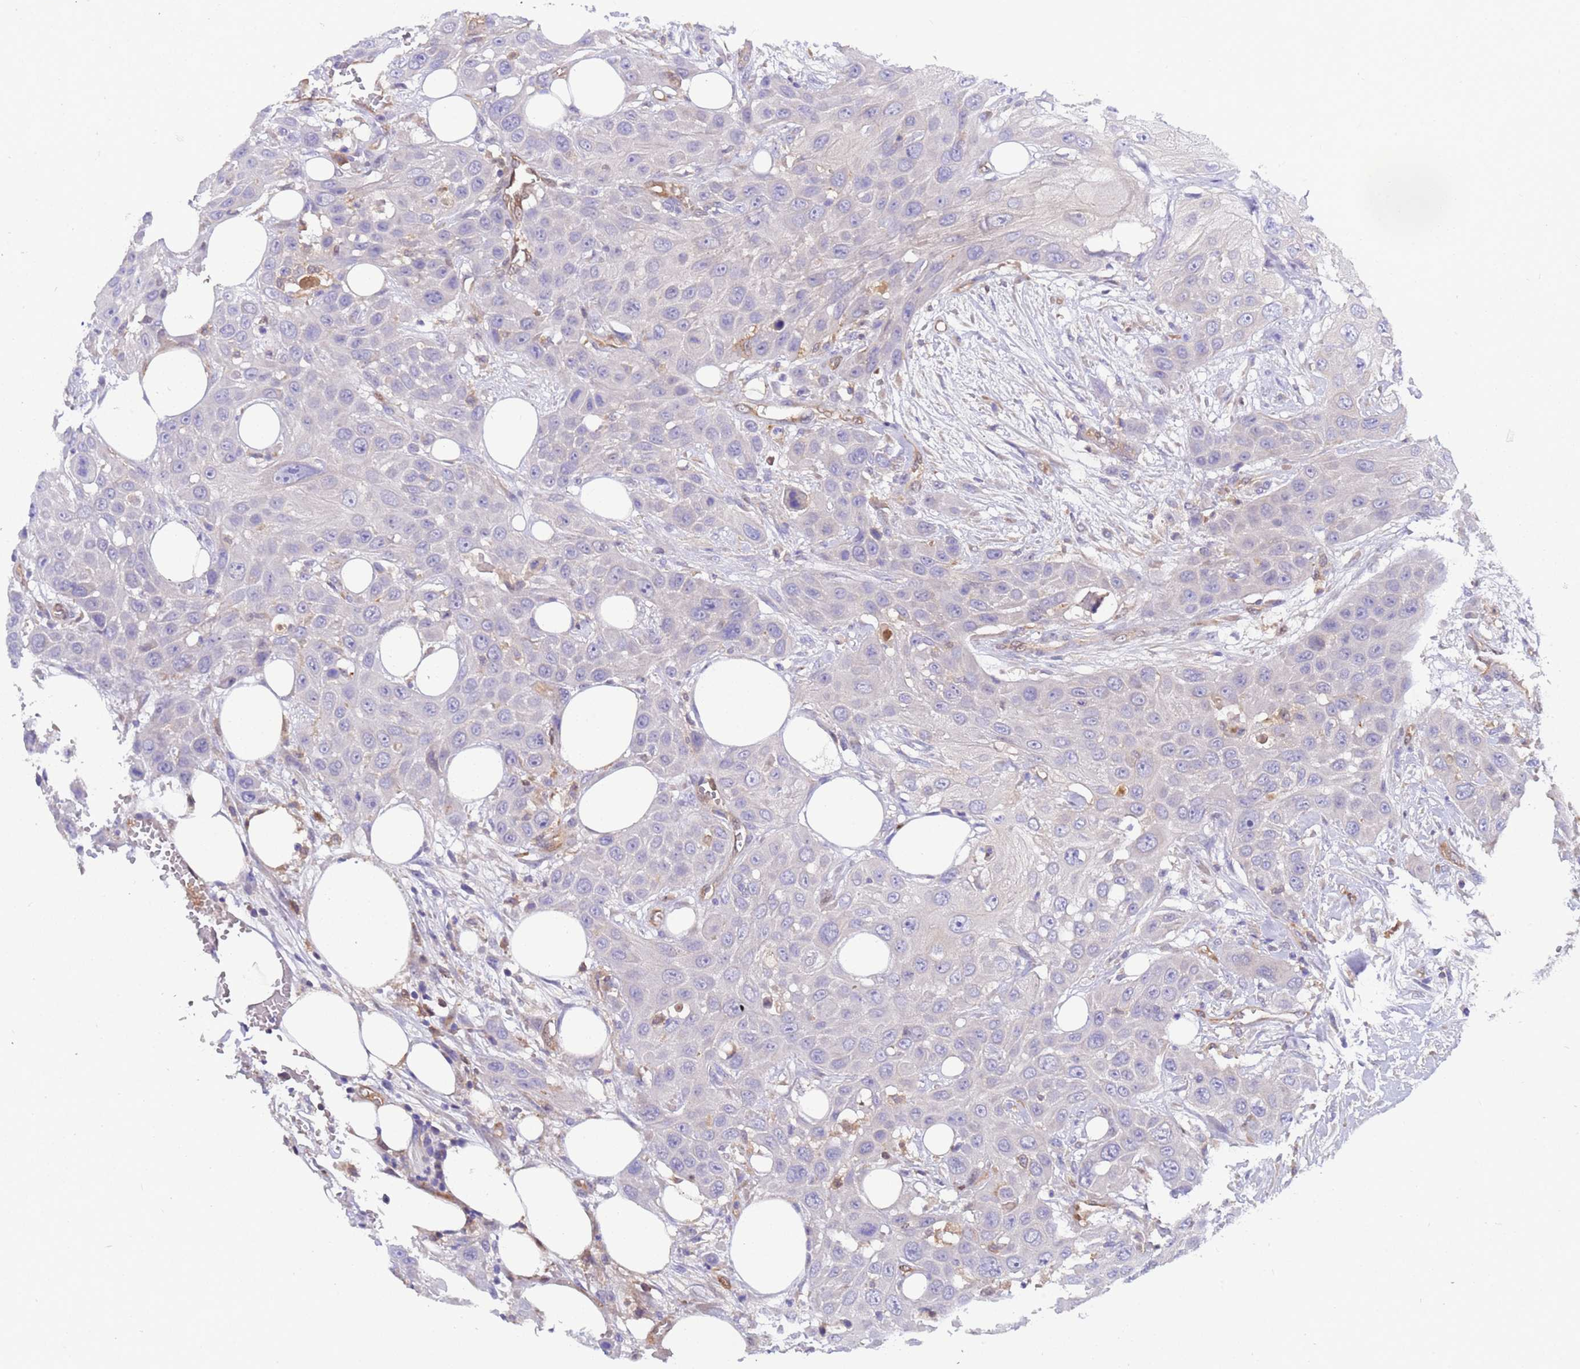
{"staining": {"intensity": "negative", "quantity": "none", "location": "none"}, "tissue": "head and neck cancer", "cell_type": "Tumor cells", "image_type": "cancer", "snomed": [{"axis": "morphology", "description": "Squamous cell carcinoma, NOS"}, {"axis": "topography", "description": "Head-Neck"}], "caption": "High magnification brightfield microscopy of squamous cell carcinoma (head and neck) stained with DAB (brown) and counterstained with hematoxylin (blue): tumor cells show no significant positivity.", "gene": "FOXRED1", "patient": {"sex": "male", "age": 81}}